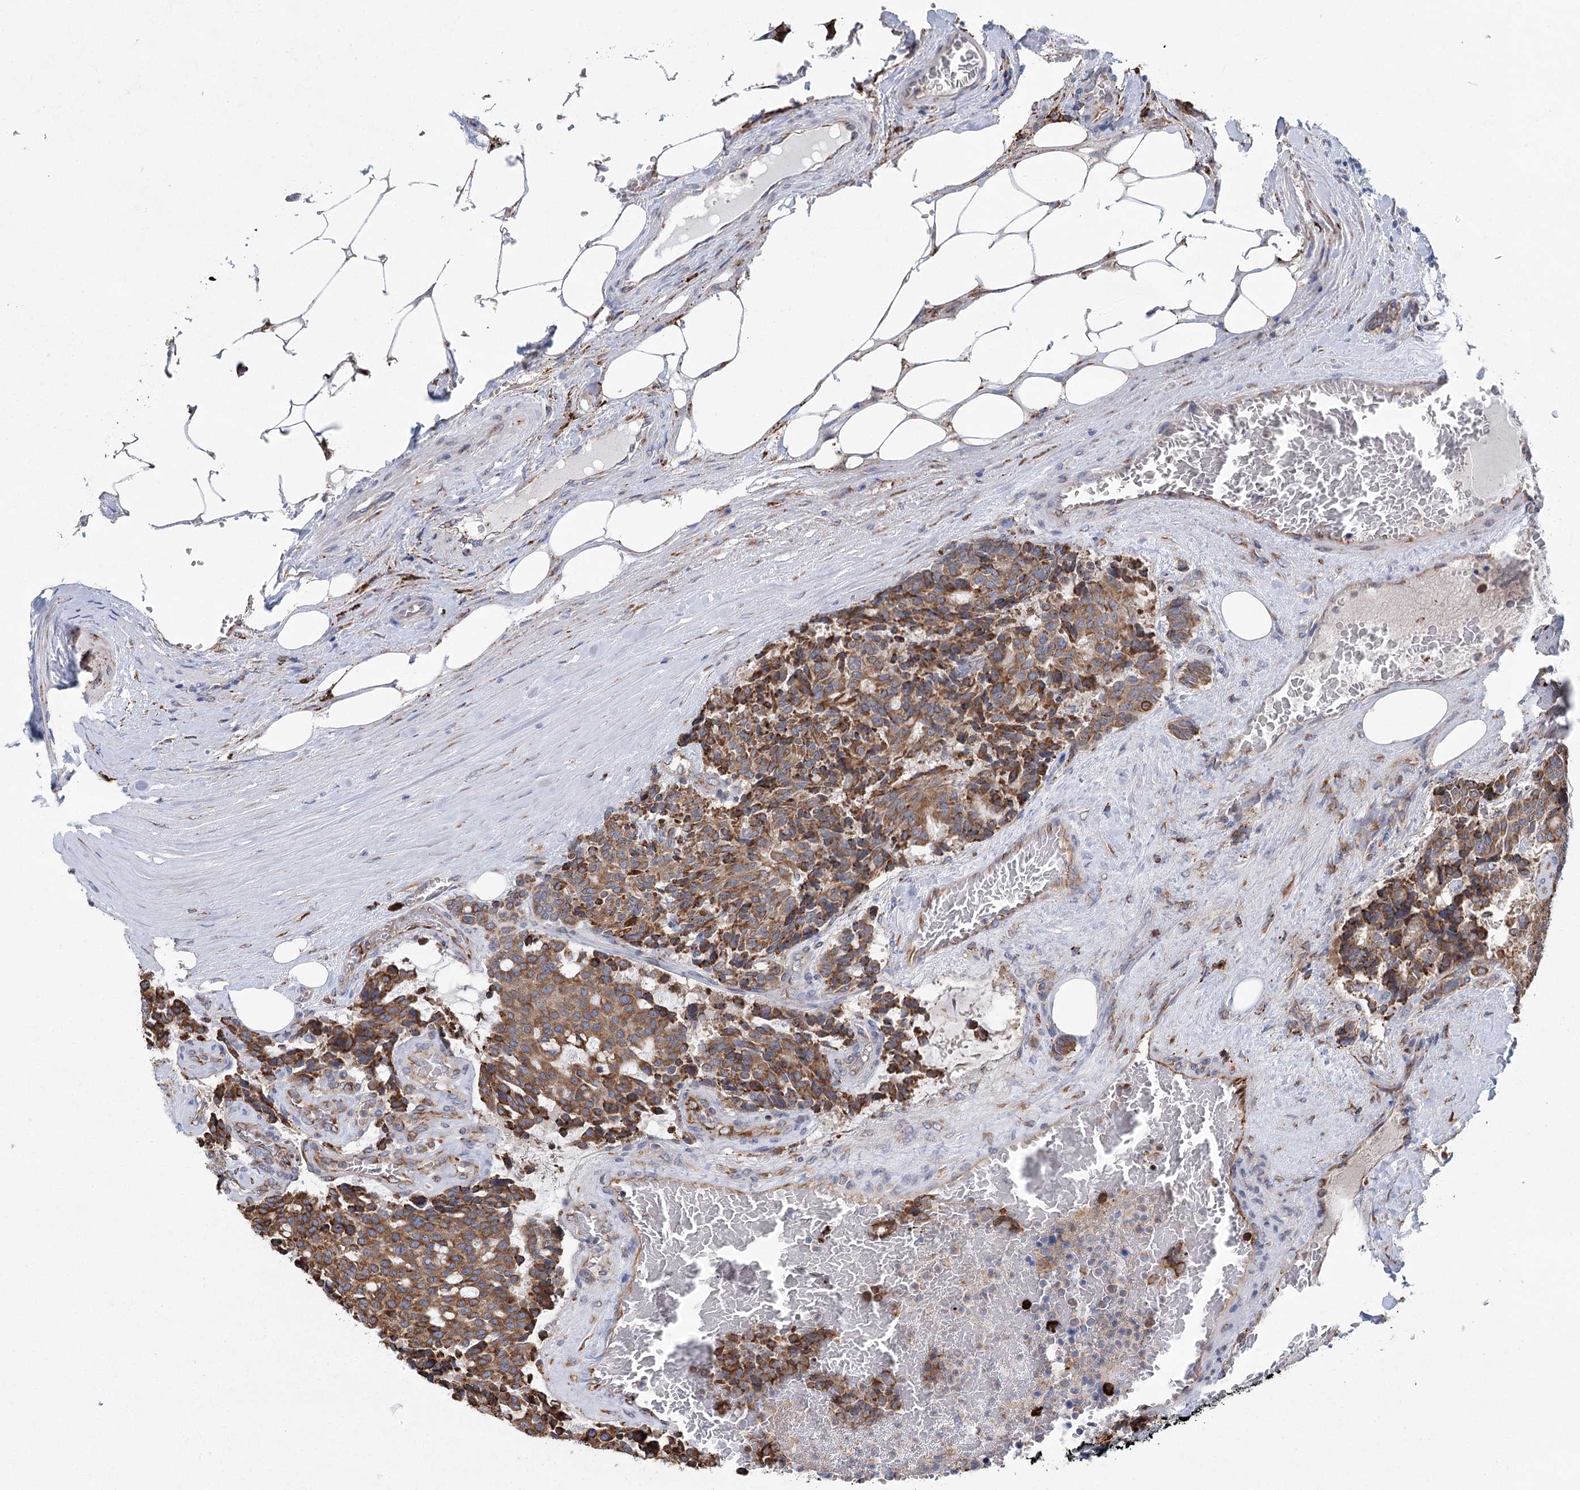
{"staining": {"intensity": "moderate", "quantity": ">75%", "location": "cytoplasmic/membranous"}, "tissue": "carcinoid", "cell_type": "Tumor cells", "image_type": "cancer", "snomed": [{"axis": "morphology", "description": "Carcinoid, malignant, NOS"}, {"axis": "topography", "description": "Pancreas"}], "caption": "The photomicrograph shows a brown stain indicating the presence of a protein in the cytoplasmic/membranous of tumor cells in carcinoid.", "gene": "METTL24", "patient": {"sex": "female", "age": 54}}